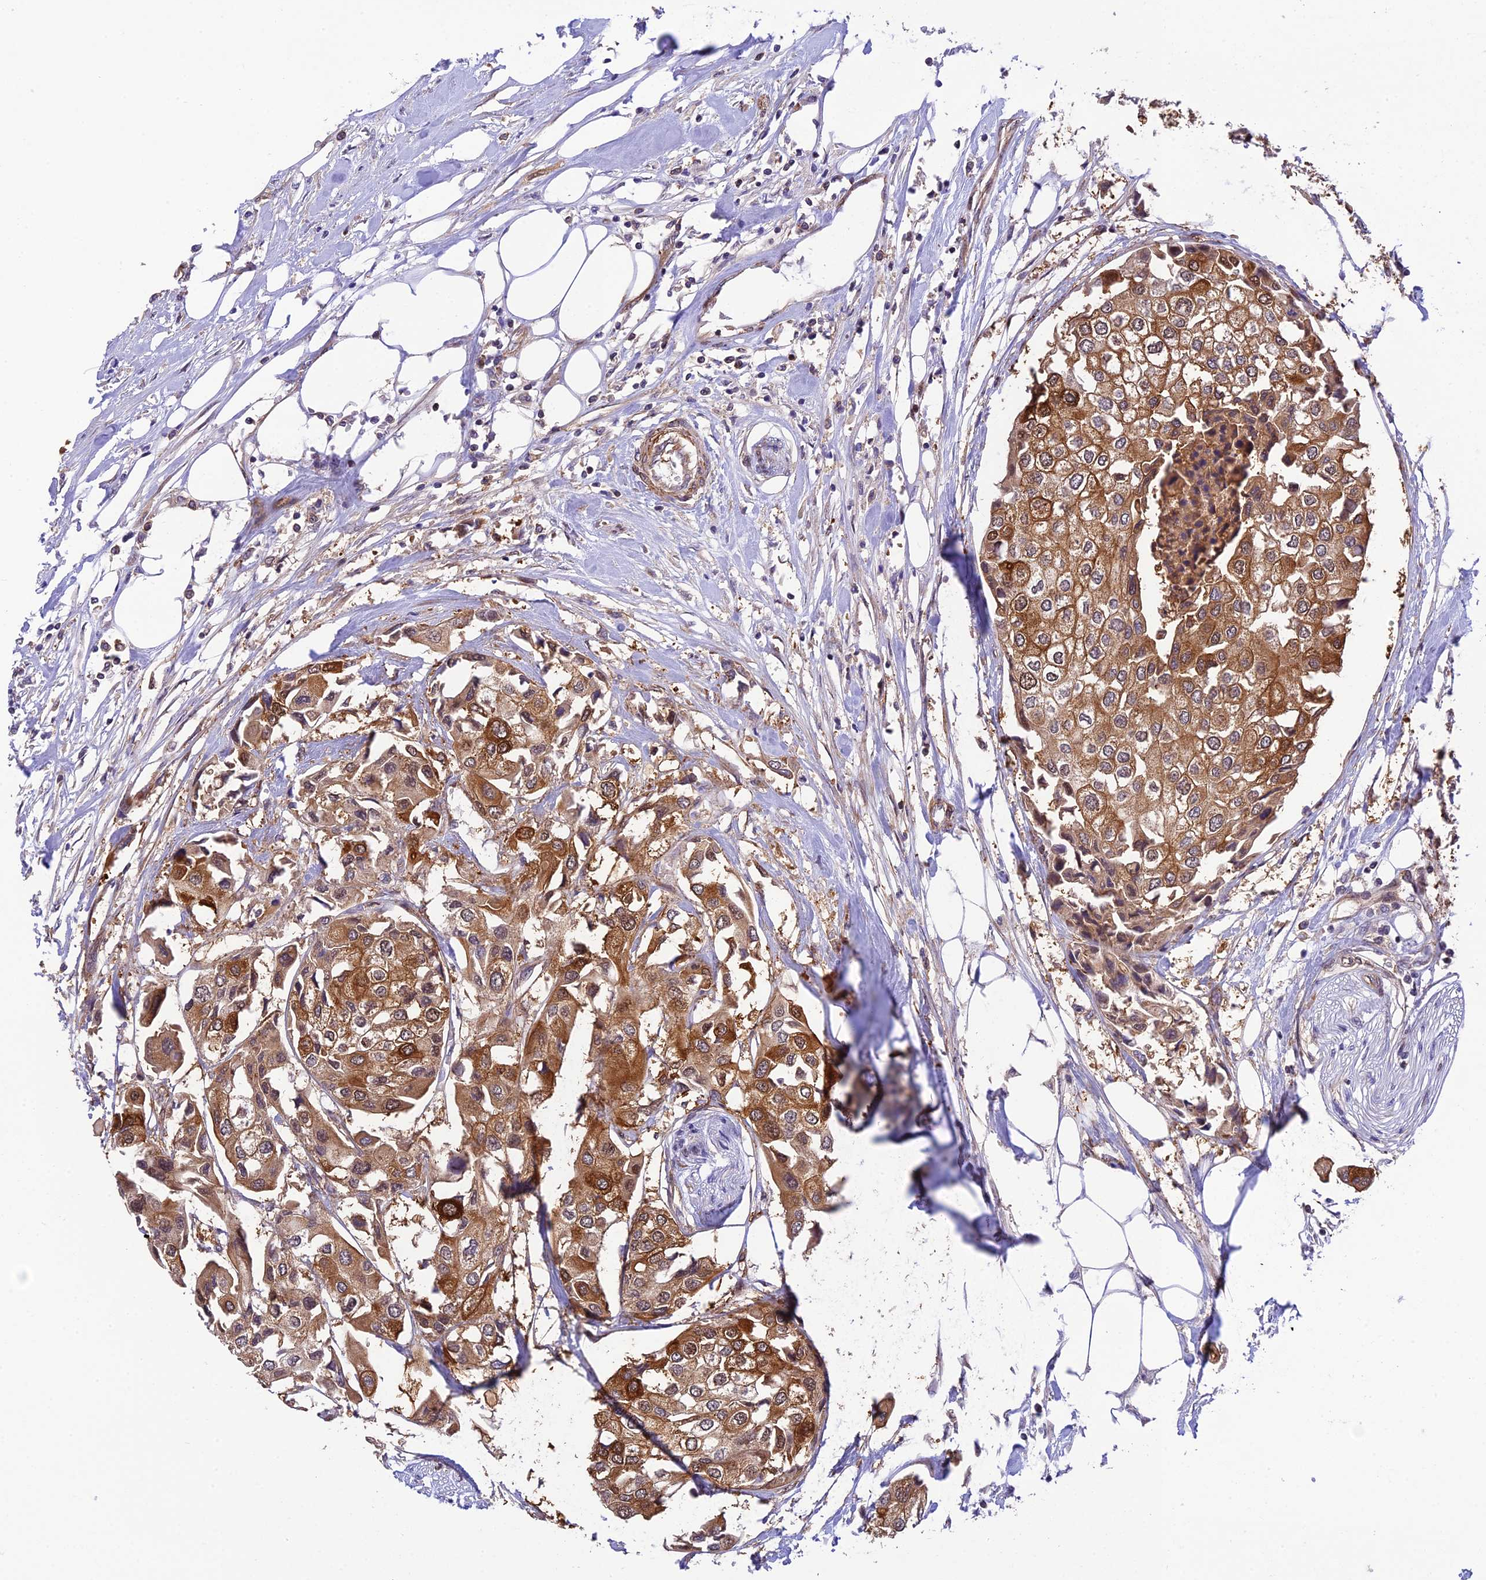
{"staining": {"intensity": "moderate", "quantity": ">75%", "location": "cytoplasmic/membranous"}, "tissue": "urothelial cancer", "cell_type": "Tumor cells", "image_type": "cancer", "snomed": [{"axis": "morphology", "description": "Urothelial carcinoma, High grade"}, {"axis": "topography", "description": "Urinary bladder"}], "caption": "Tumor cells reveal moderate cytoplasmic/membranous expression in approximately >75% of cells in urothelial cancer.", "gene": "EVI5L", "patient": {"sex": "male", "age": 64}}